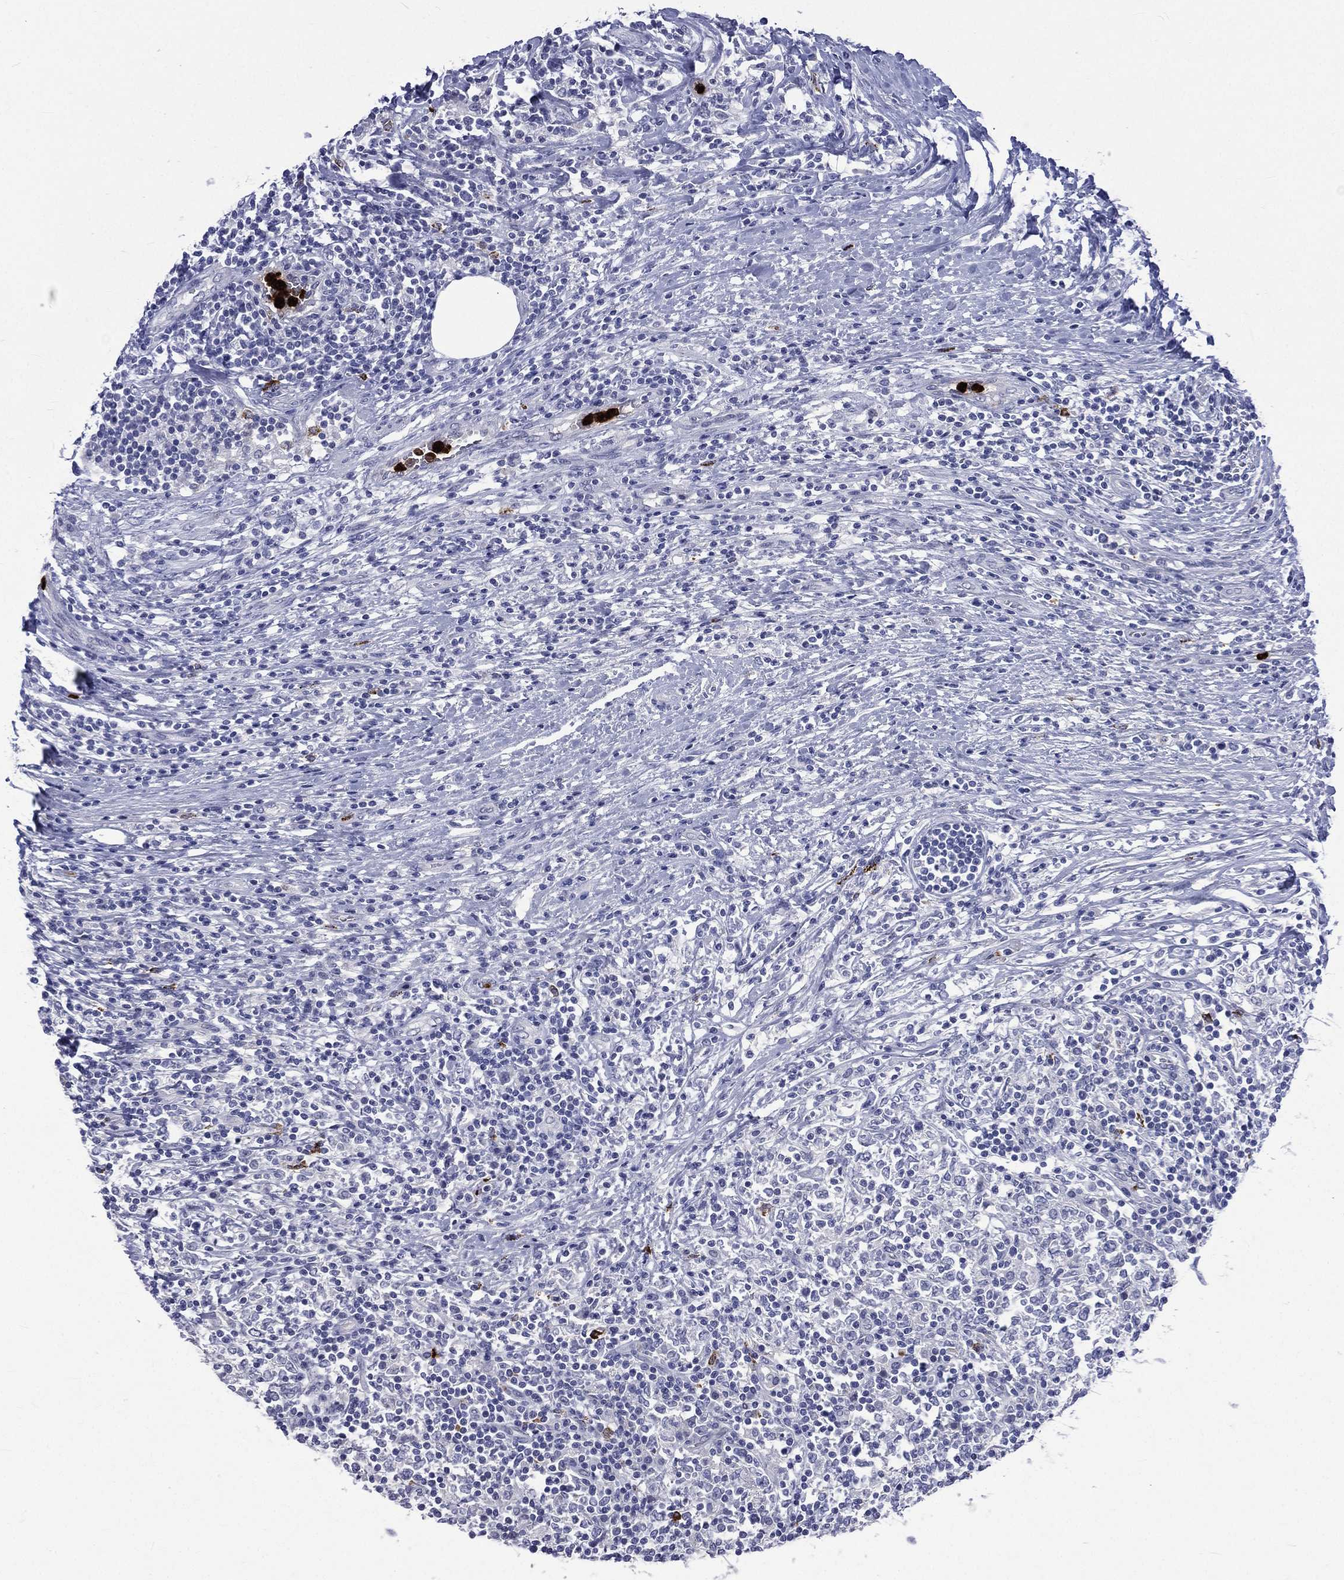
{"staining": {"intensity": "negative", "quantity": "none", "location": "none"}, "tissue": "lymphoma", "cell_type": "Tumor cells", "image_type": "cancer", "snomed": [{"axis": "morphology", "description": "Malignant lymphoma, non-Hodgkin's type, High grade"}, {"axis": "topography", "description": "Lymph node"}], "caption": "Protein analysis of lymphoma displays no significant staining in tumor cells.", "gene": "ELANE", "patient": {"sex": "female", "age": 84}}